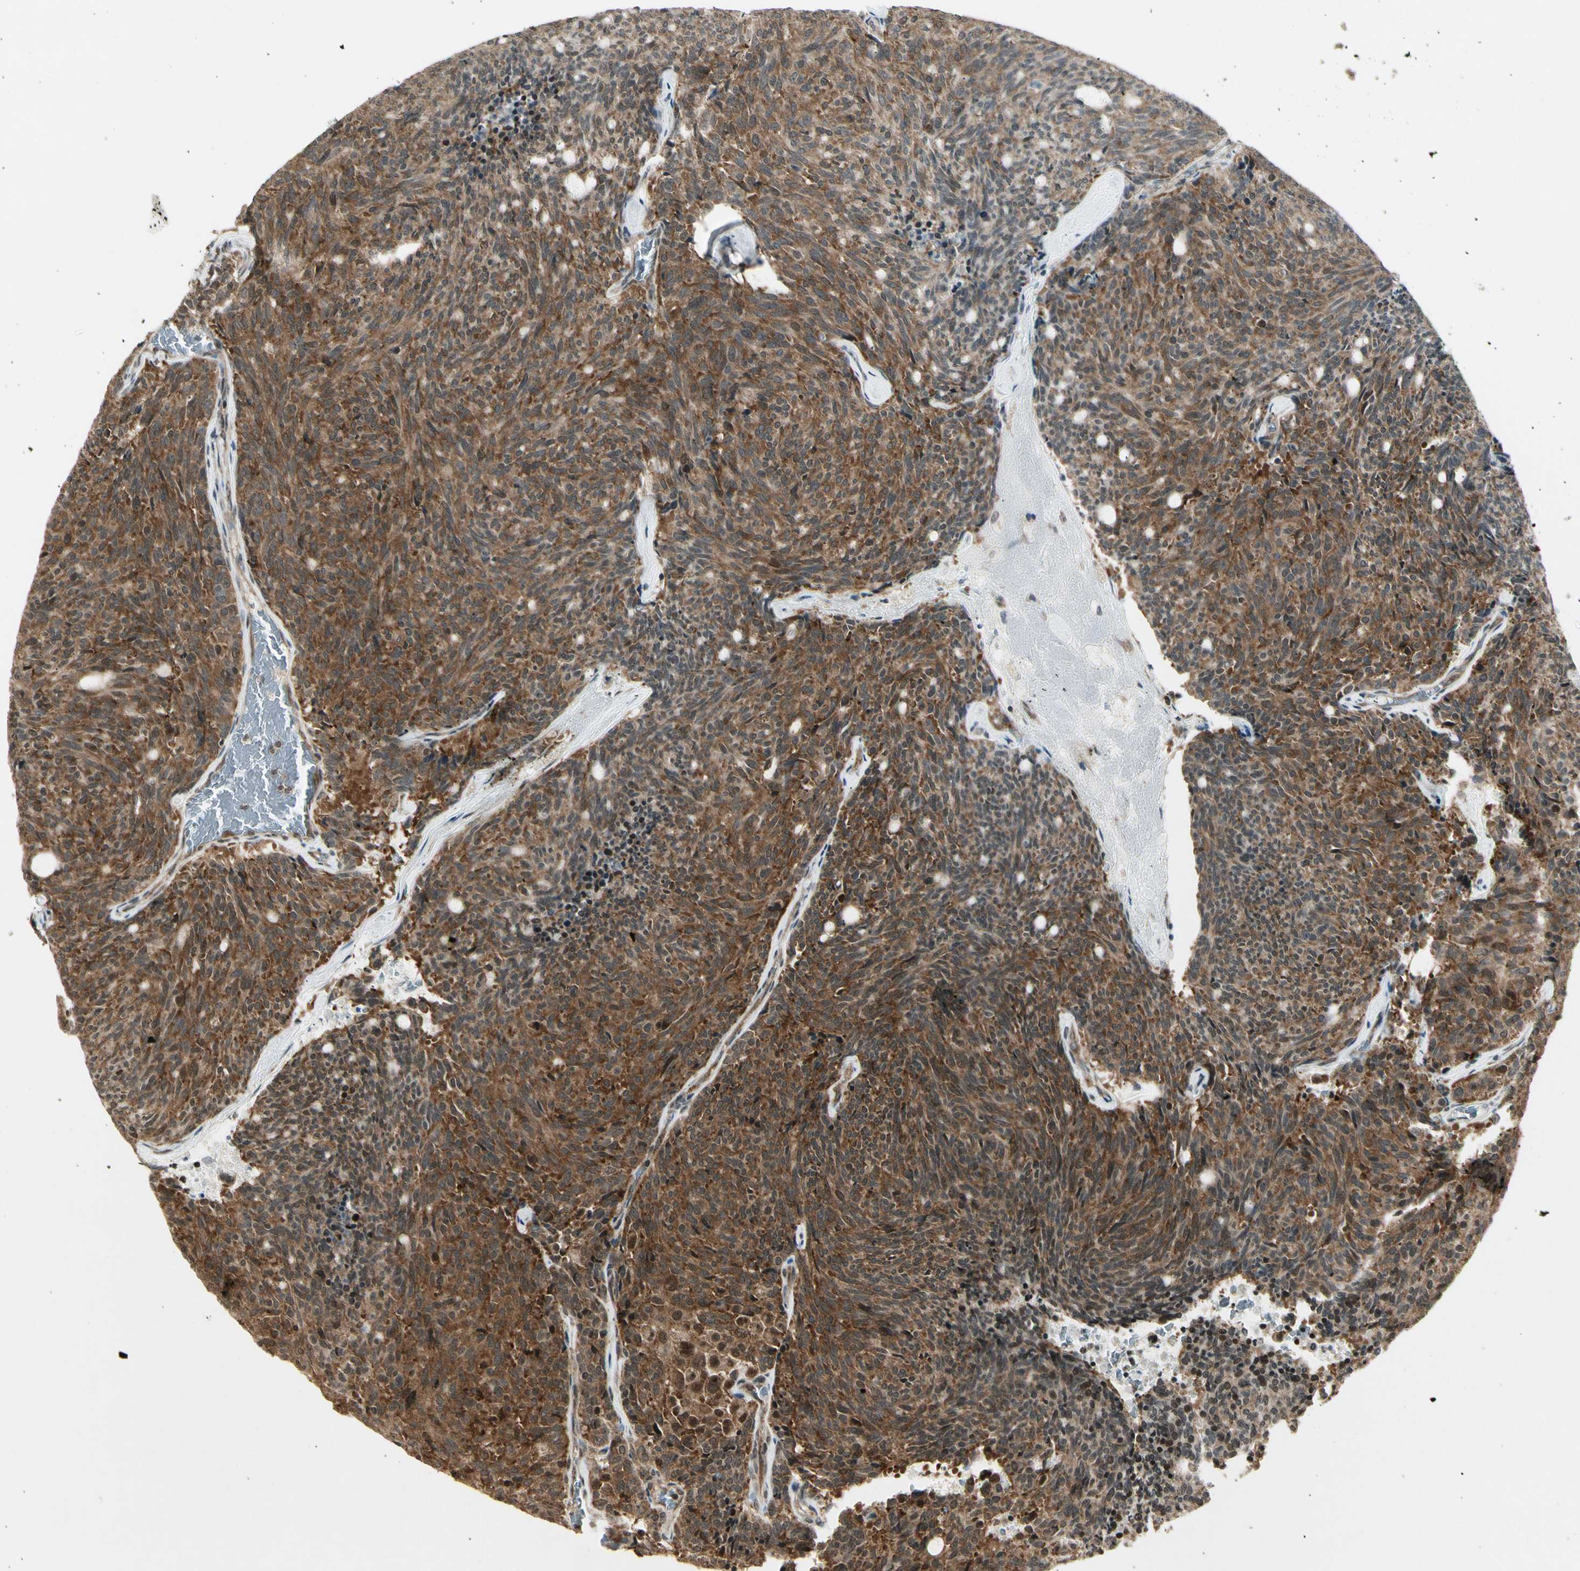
{"staining": {"intensity": "moderate", "quantity": ">75%", "location": "cytoplasmic/membranous"}, "tissue": "carcinoid", "cell_type": "Tumor cells", "image_type": "cancer", "snomed": [{"axis": "morphology", "description": "Carcinoid, malignant, NOS"}, {"axis": "topography", "description": "Pancreas"}], "caption": "This histopathology image displays immunohistochemistry (IHC) staining of carcinoid, with medium moderate cytoplasmic/membranous expression in about >75% of tumor cells.", "gene": "SMN2", "patient": {"sex": "female", "age": 54}}